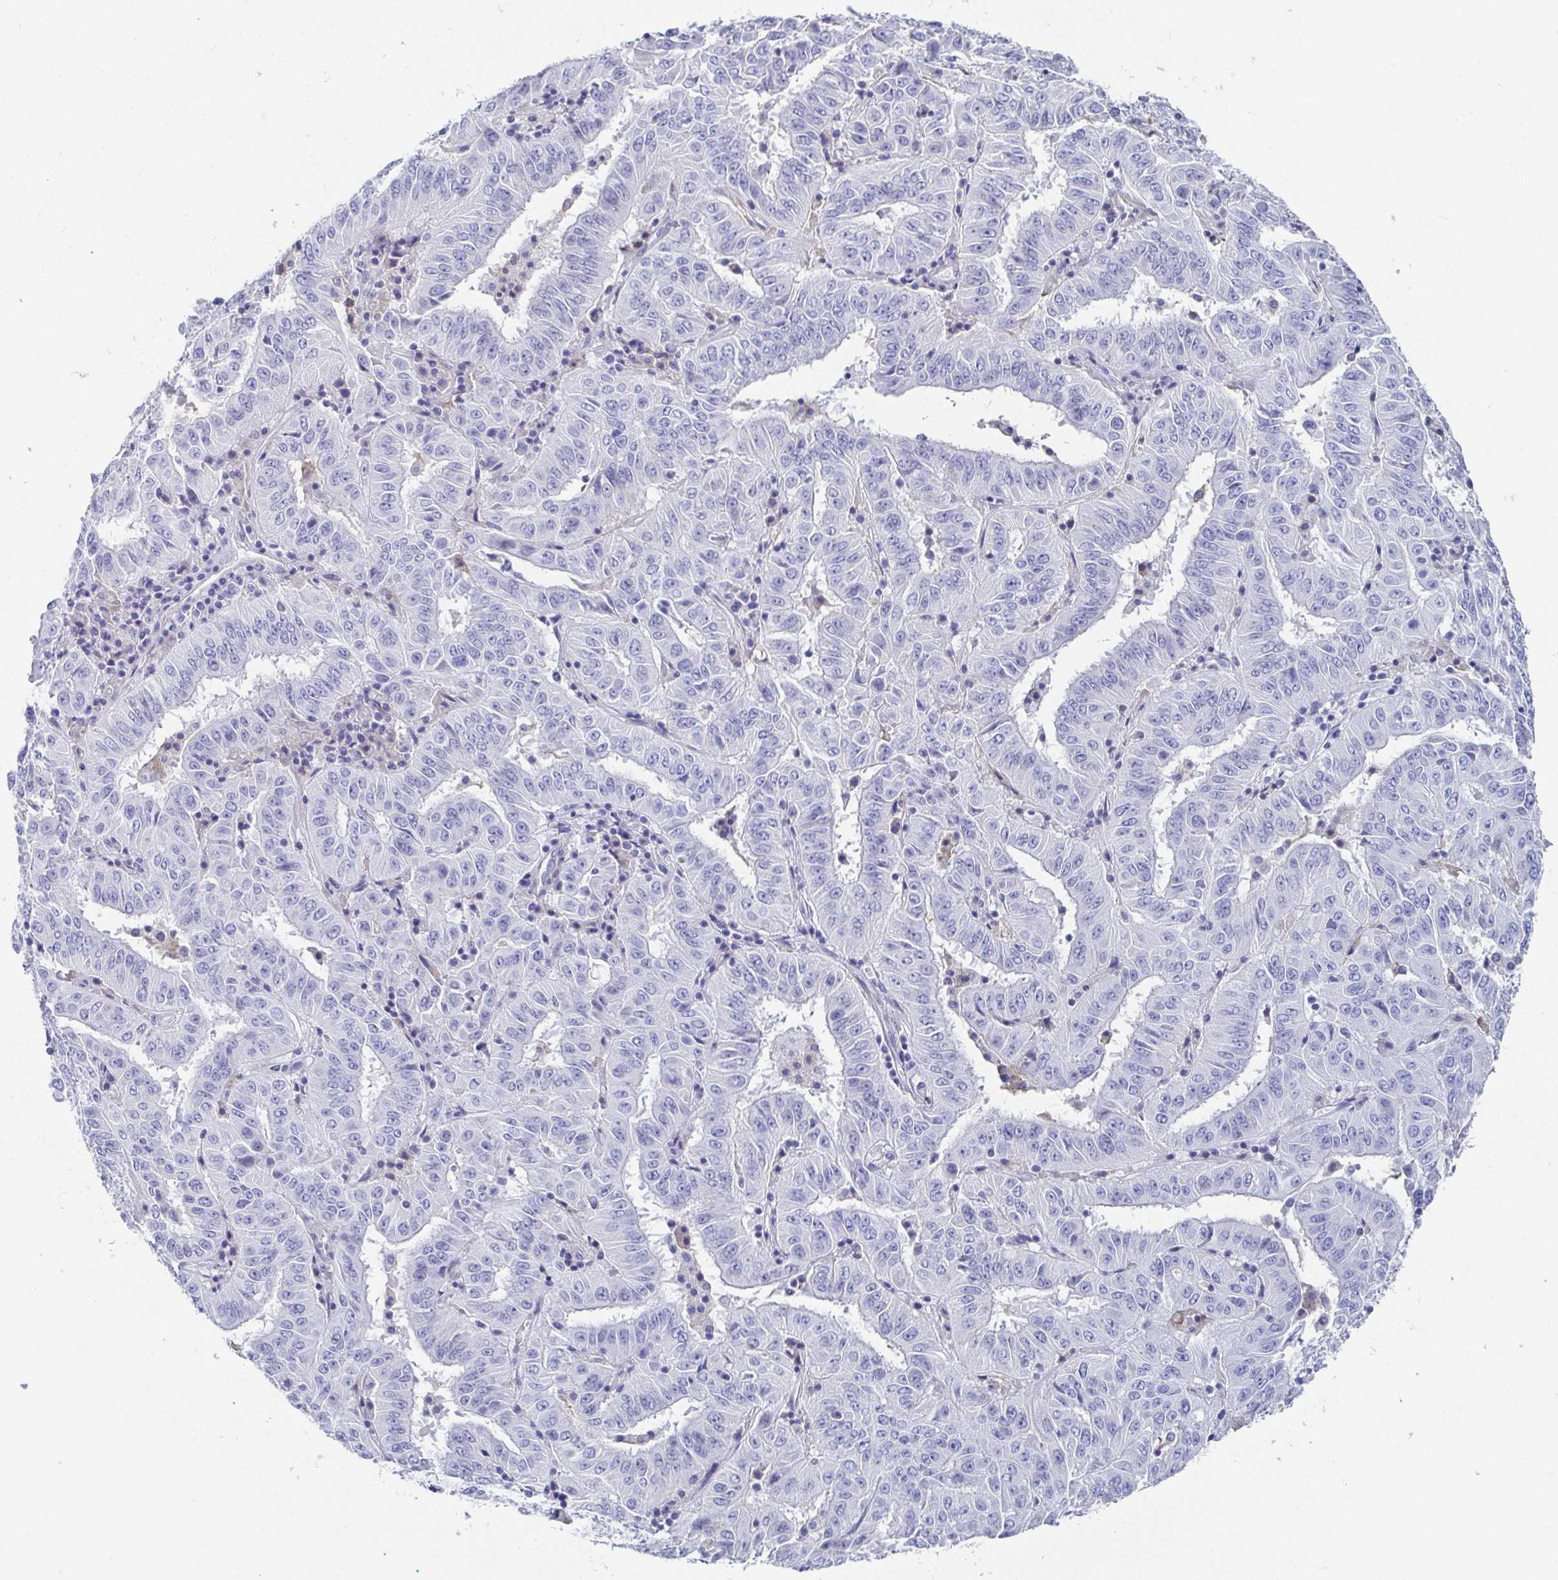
{"staining": {"intensity": "negative", "quantity": "none", "location": "none"}, "tissue": "pancreatic cancer", "cell_type": "Tumor cells", "image_type": "cancer", "snomed": [{"axis": "morphology", "description": "Adenocarcinoma, NOS"}, {"axis": "topography", "description": "Pancreas"}], "caption": "This is an IHC histopathology image of human pancreatic adenocarcinoma. There is no staining in tumor cells.", "gene": "ZFP82", "patient": {"sex": "male", "age": 63}}